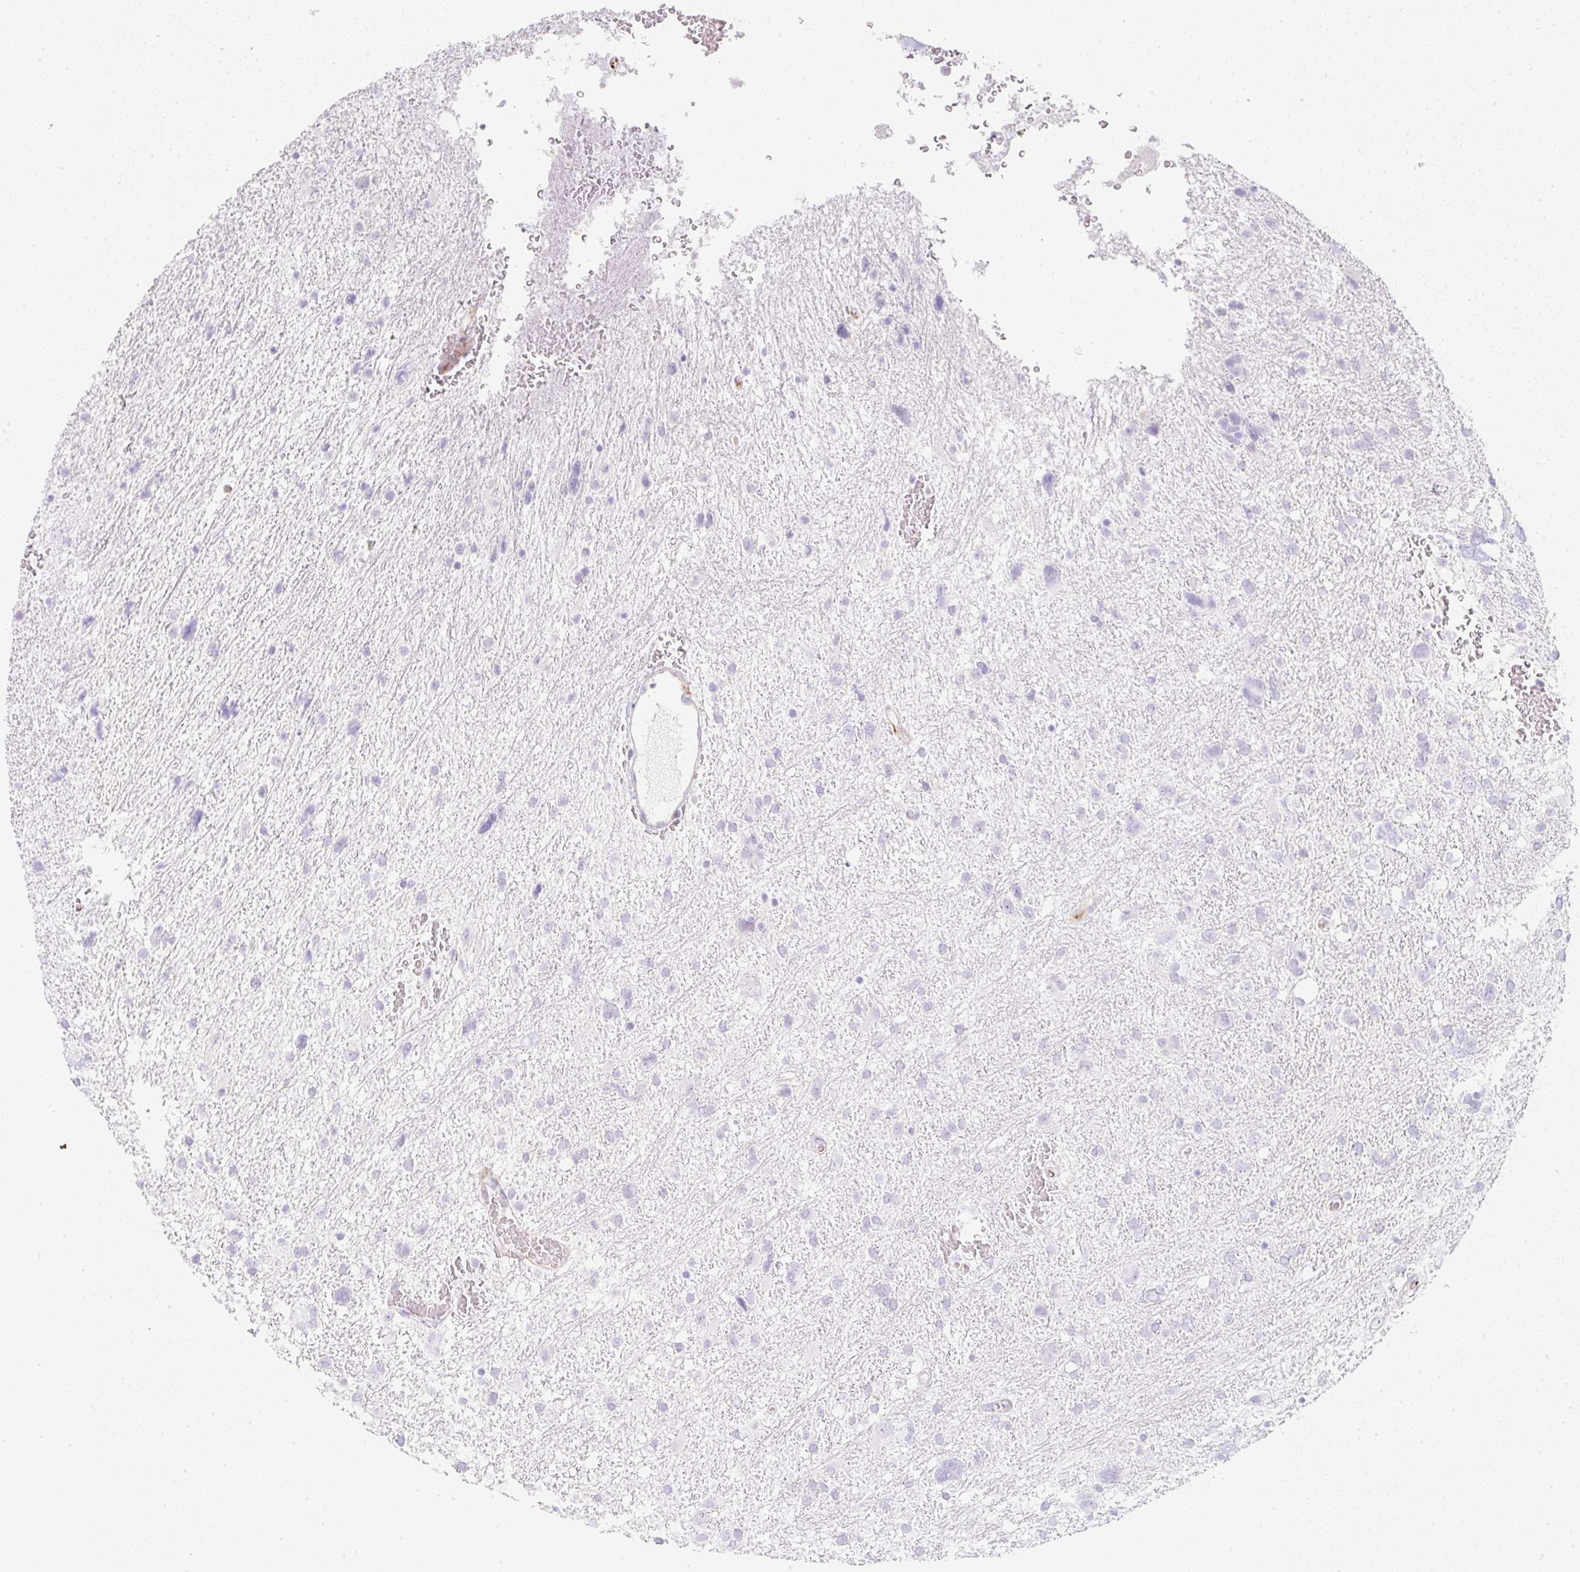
{"staining": {"intensity": "negative", "quantity": "none", "location": "none"}, "tissue": "glioma", "cell_type": "Tumor cells", "image_type": "cancer", "snomed": [{"axis": "morphology", "description": "Glioma, malignant, High grade"}, {"axis": "topography", "description": "Brain"}], "caption": "DAB (3,3'-diaminobenzidine) immunohistochemical staining of malignant glioma (high-grade) exhibits no significant staining in tumor cells.", "gene": "ZNF689", "patient": {"sex": "male", "age": 61}}